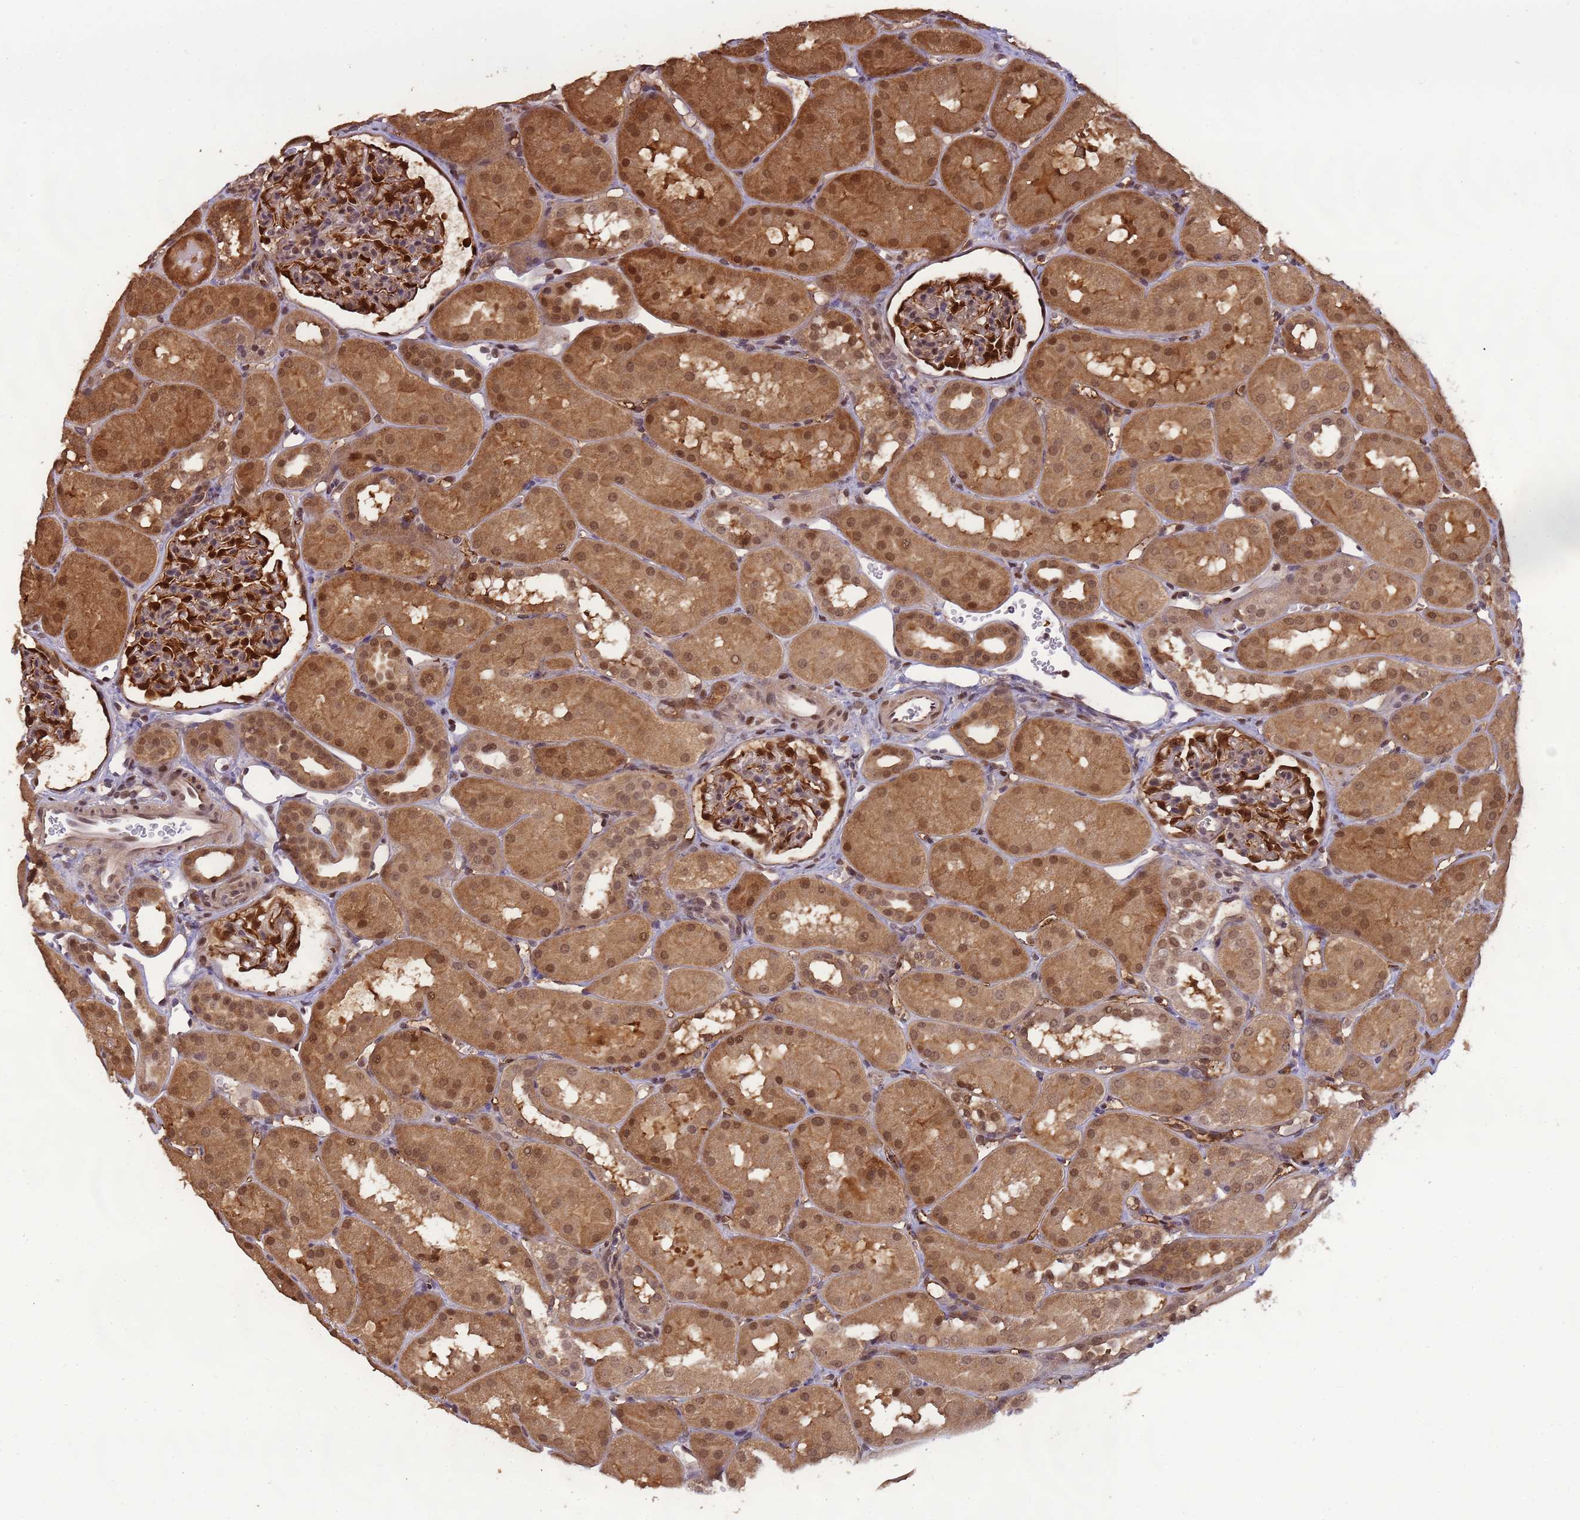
{"staining": {"intensity": "strong", "quantity": "<25%", "location": "cytoplasmic/membranous,nuclear"}, "tissue": "kidney", "cell_type": "Cells in glomeruli", "image_type": "normal", "snomed": [{"axis": "morphology", "description": "Normal tissue, NOS"}, {"axis": "topography", "description": "Kidney"}, {"axis": "topography", "description": "Urinary bladder"}], "caption": "Unremarkable kidney was stained to show a protein in brown. There is medium levels of strong cytoplasmic/membranous,nuclear positivity in about <25% of cells in glomeruli. (brown staining indicates protein expression, while blue staining denotes nuclei).", "gene": "ZBTB5", "patient": {"sex": "male", "age": 16}}